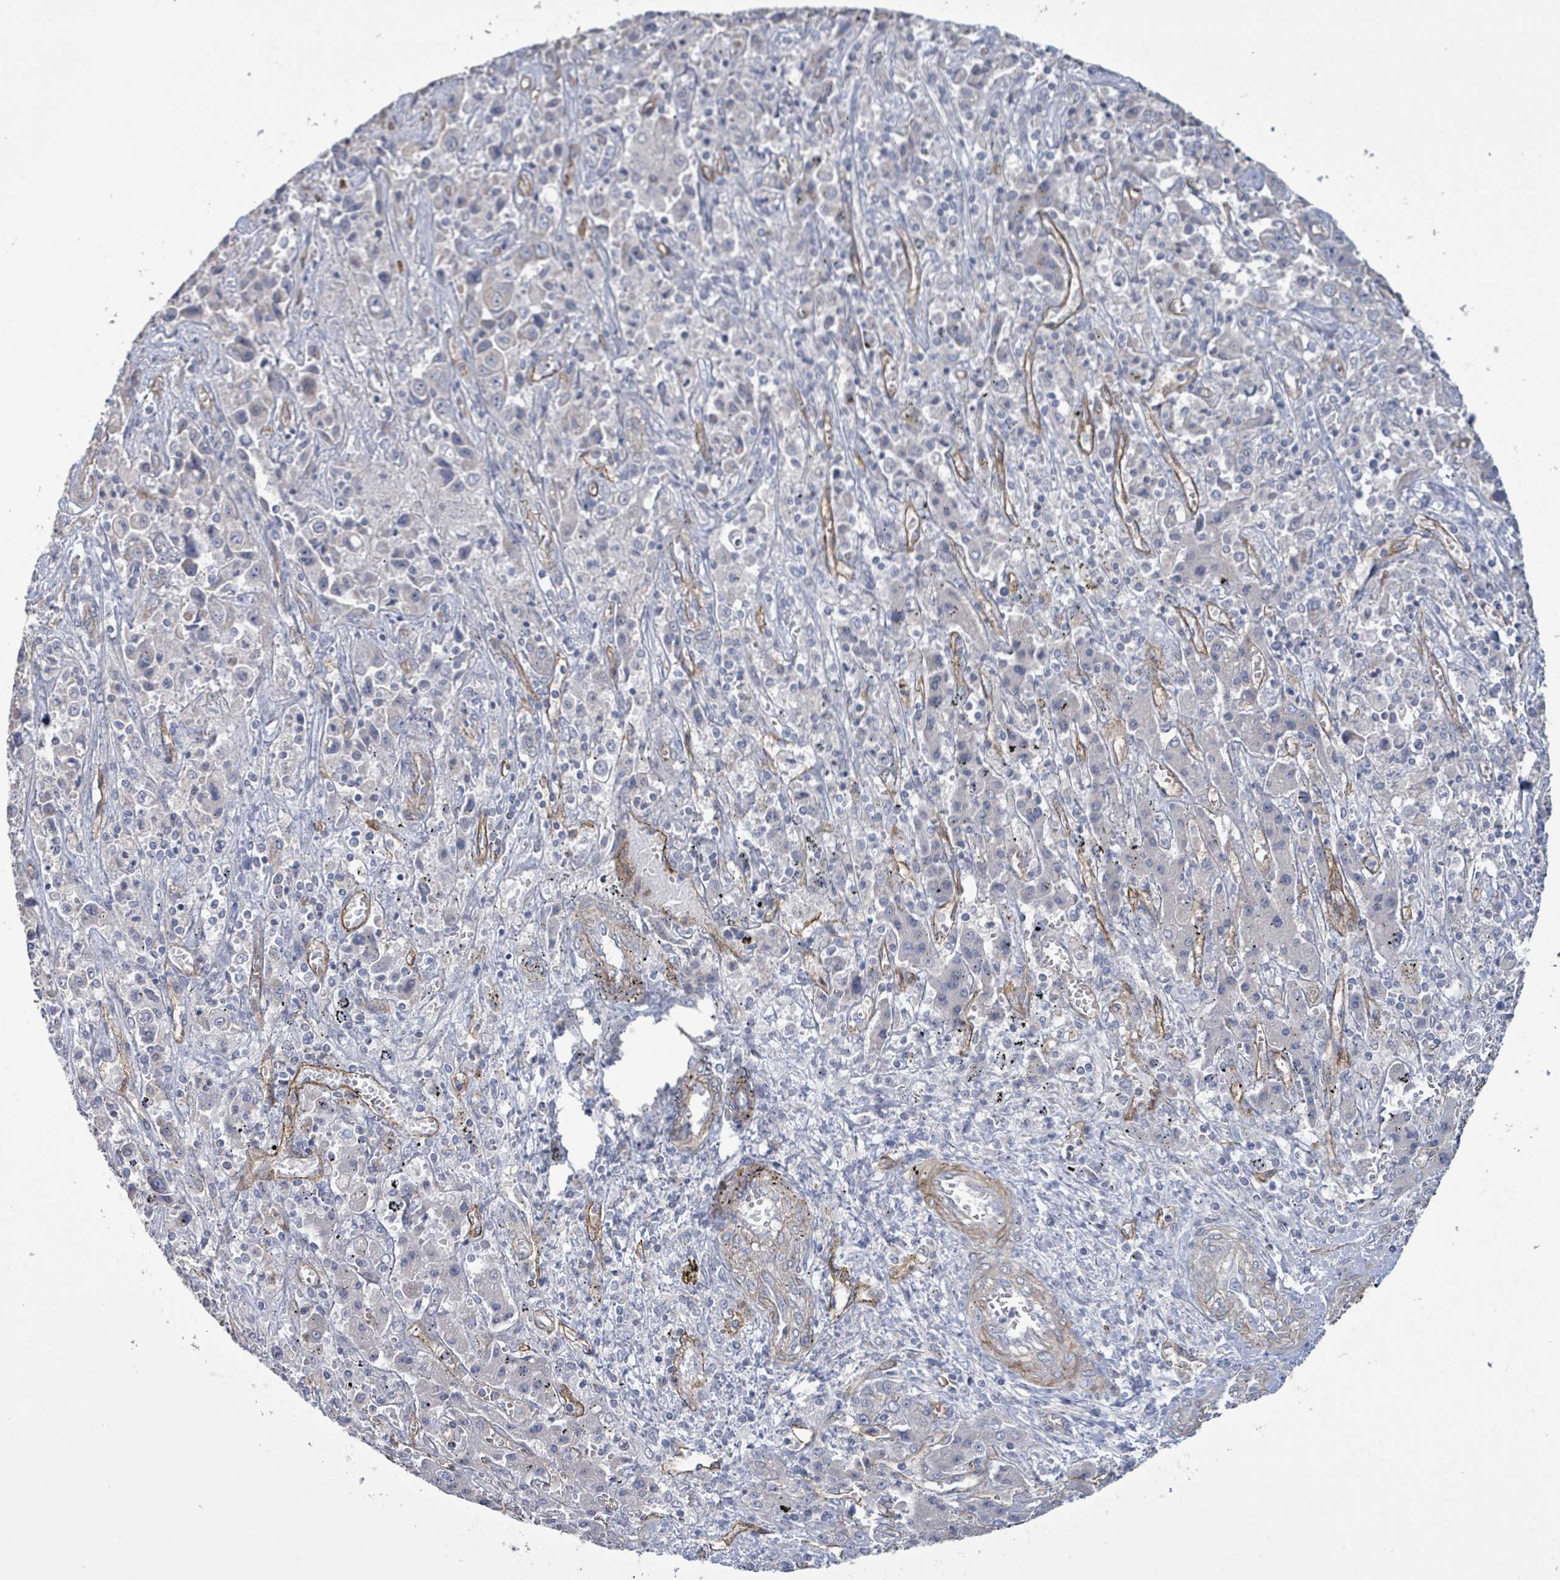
{"staining": {"intensity": "negative", "quantity": "none", "location": "none"}, "tissue": "liver cancer", "cell_type": "Tumor cells", "image_type": "cancer", "snomed": [{"axis": "morphology", "description": "Cholangiocarcinoma"}, {"axis": "topography", "description": "Liver"}], "caption": "This micrograph is of liver cholangiocarcinoma stained with immunohistochemistry (IHC) to label a protein in brown with the nuclei are counter-stained blue. There is no expression in tumor cells.", "gene": "KANK3", "patient": {"sex": "female", "age": 52}}